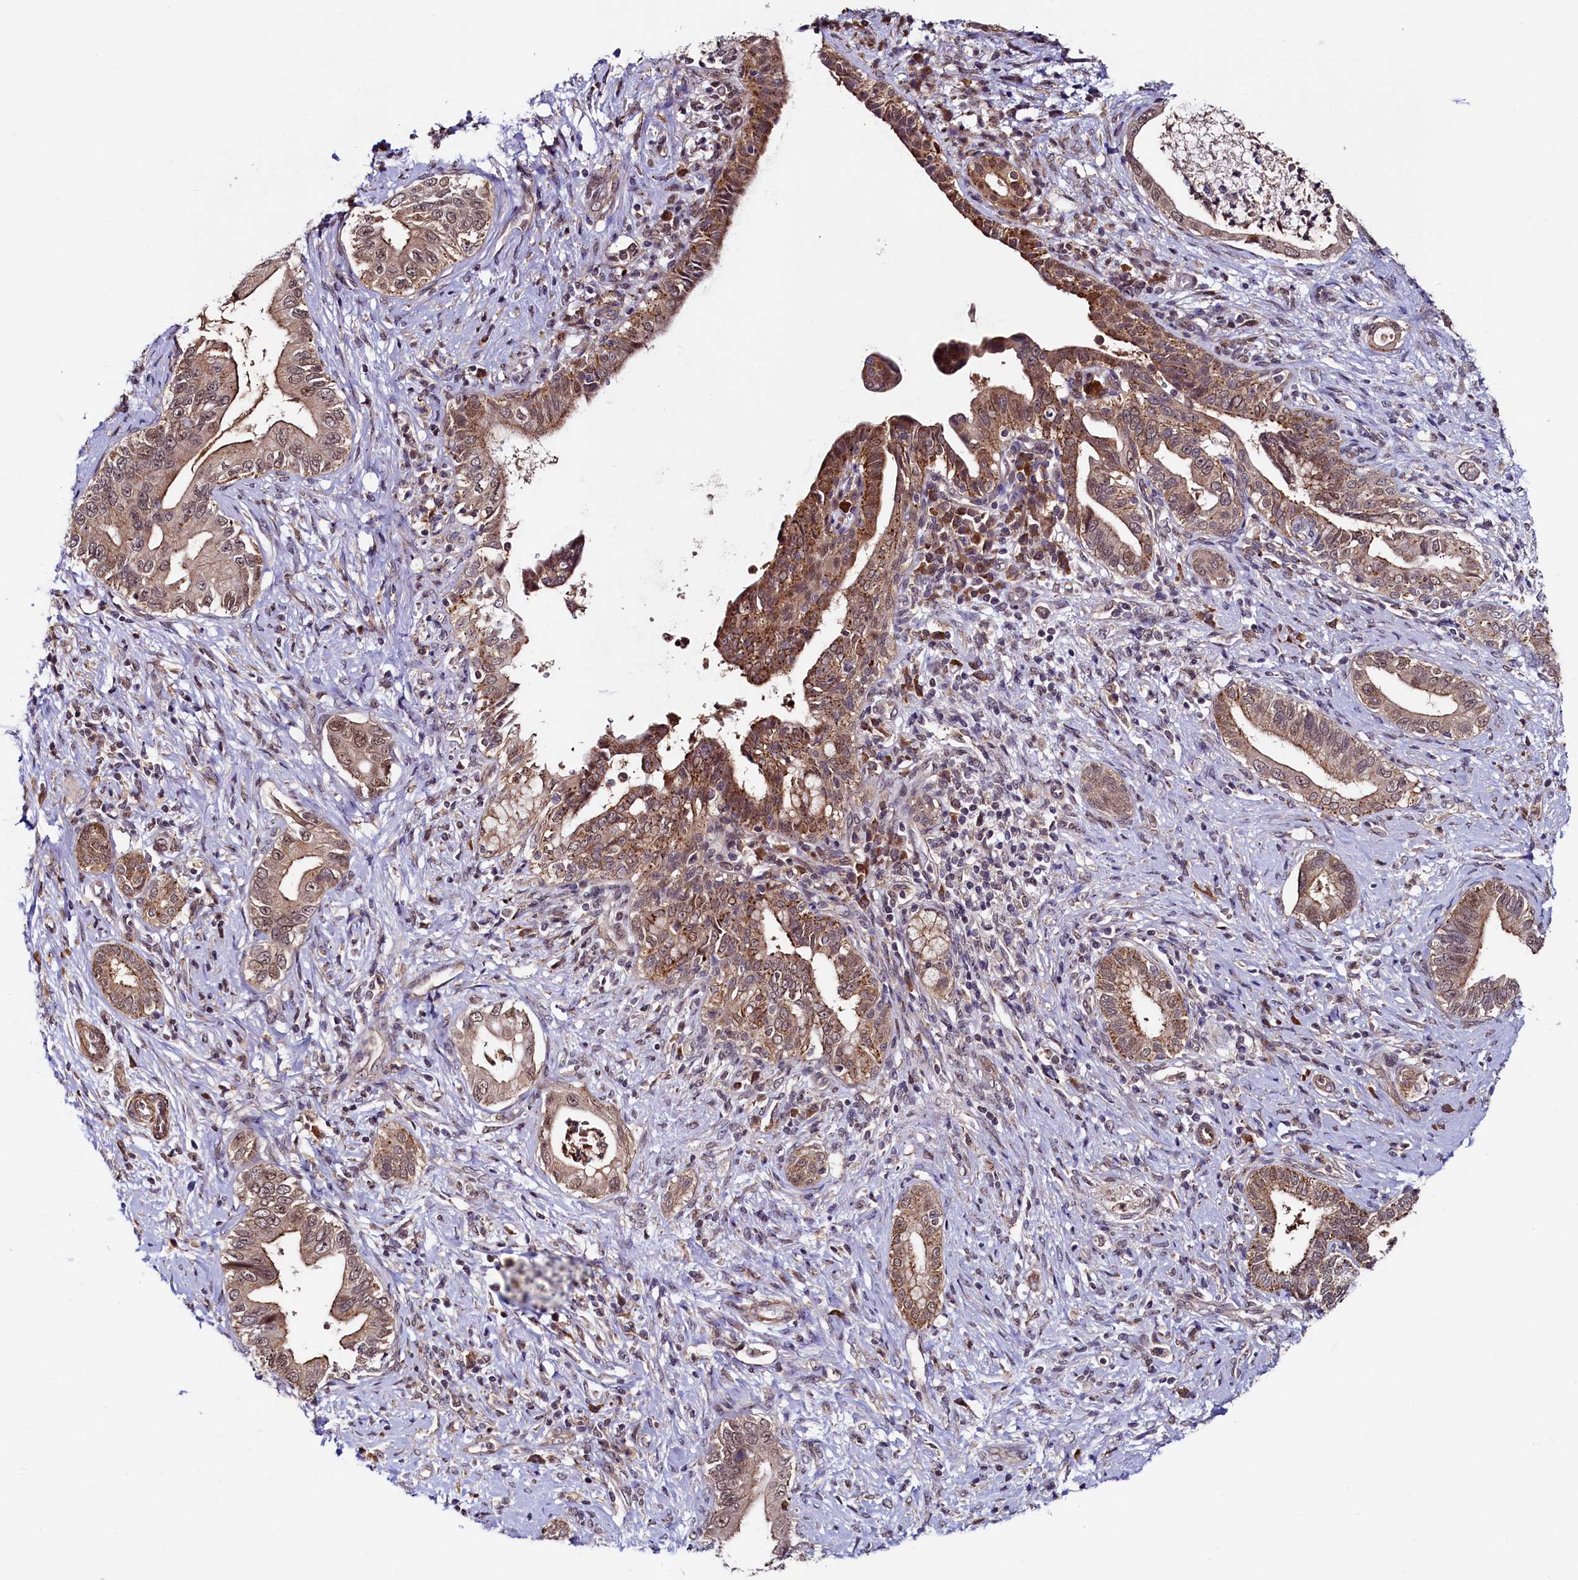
{"staining": {"intensity": "moderate", "quantity": ">75%", "location": "cytoplasmic/membranous,nuclear"}, "tissue": "pancreatic cancer", "cell_type": "Tumor cells", "image_type": "cancer", "snomed": [{"axis": "morphology", "description": "Adenocarcinoma, NOS"}, {"axis": "topography", "description": "Pancreas"}], "caption": "A brown stain shows moderate cytoplasmic/membranous and nuclear positivity of a protein in pancreatic cancer (adenocarcinoma) tumor cells. (brown staining indicates protein expression, while blue staining denotes nuclei).", "gene": "LEO1", "patient": {"sex": "female", "age": 55}}